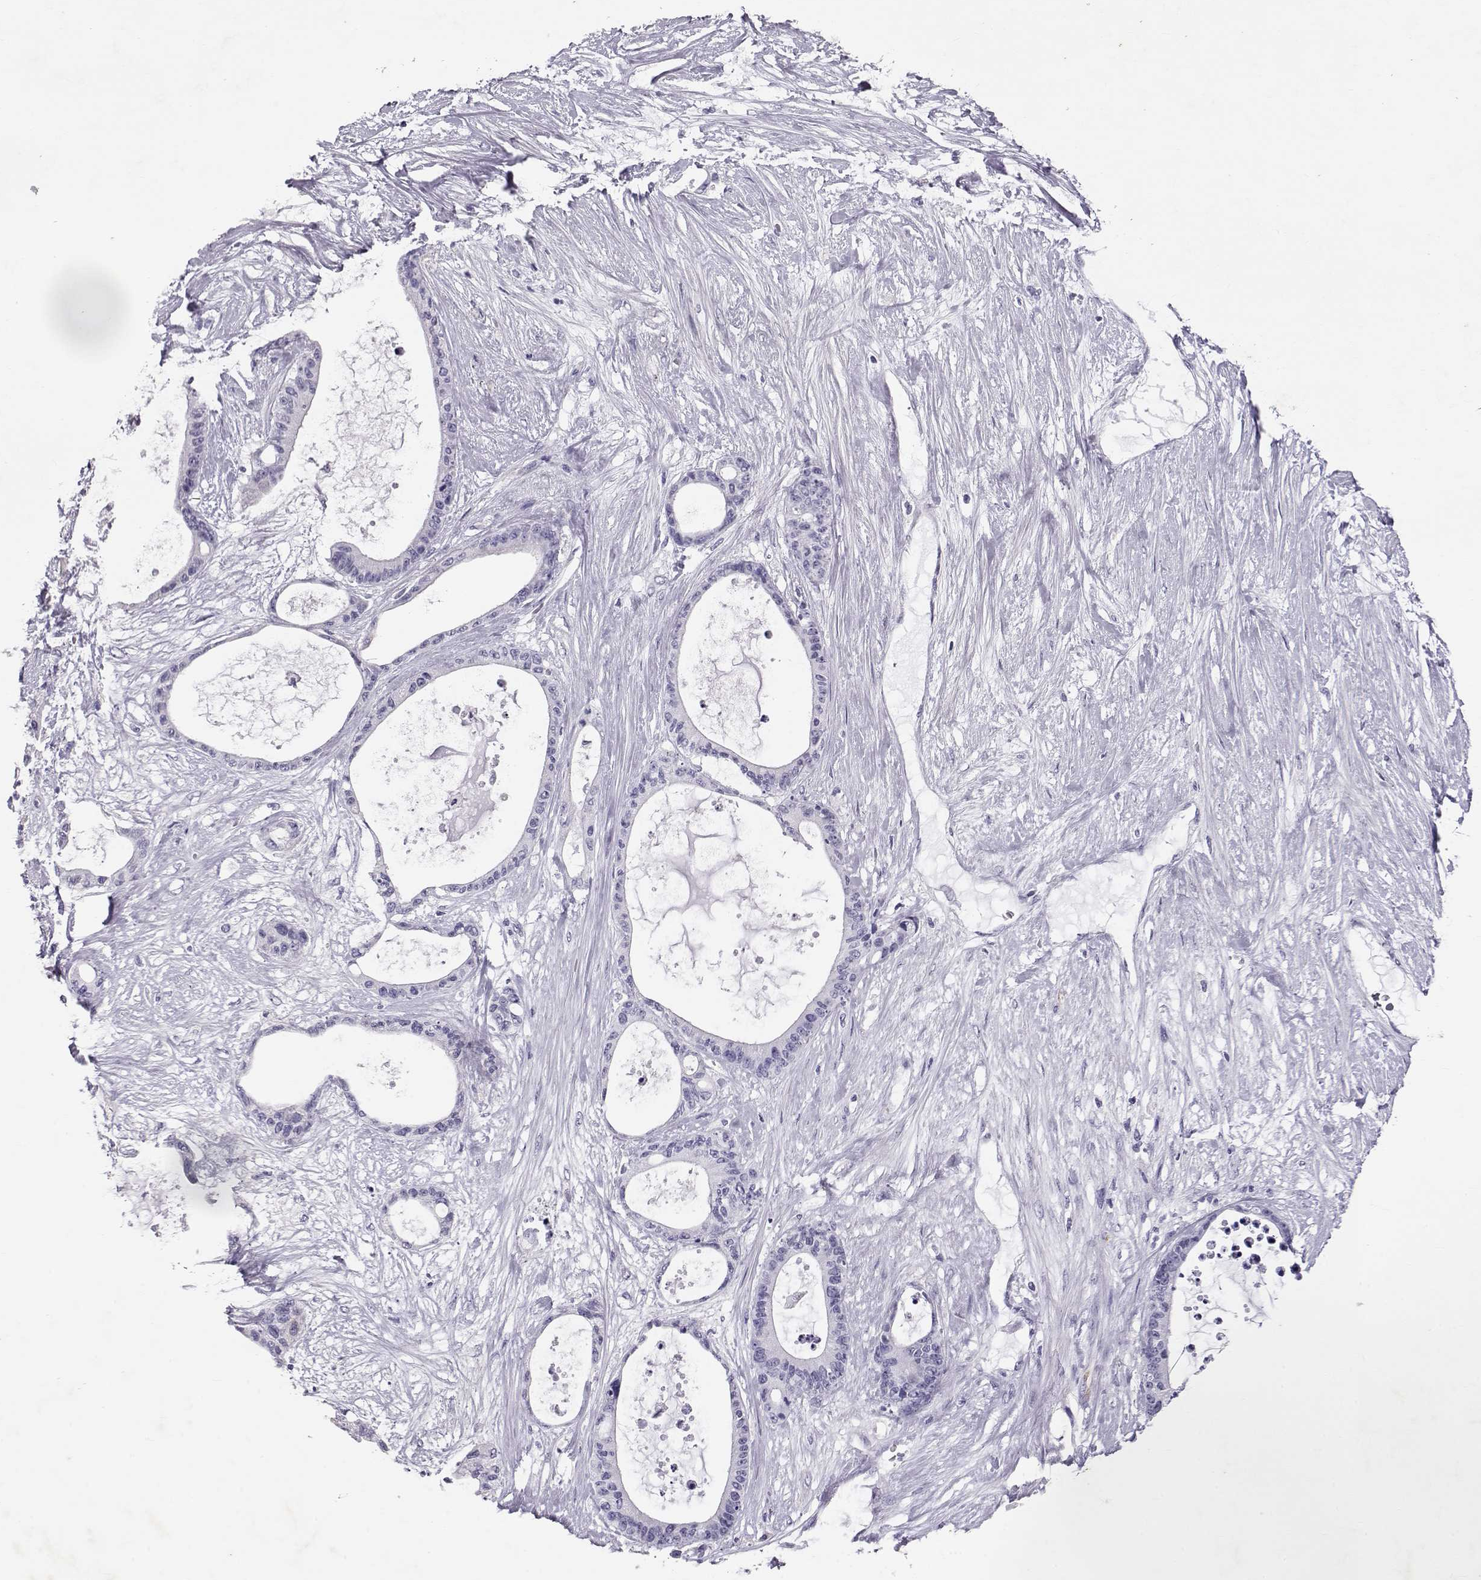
{"staining": {"intensity": "negative", "quantity": "none", "location": "none"}, "tissue": "liver cancer", "cell_type": "Tumor cells", "image_type": "cancer", "snomed": [{"axis": "morphology", "description": "Normal tissue, NOS"}, {"axis": "morphology", "description": "Cholangiocarcinoma"}, {"axis": "topography", "description": "Liver"}, {"axis": "topography", "description": "Peripheral nerve tissue"}], "caption": "Photomicrograph shows no protein staining in tumor cells of liver cholangiocarcinoma tissue.", "gene": "RD3", "patient": {"sex": "female", "age": 73}}